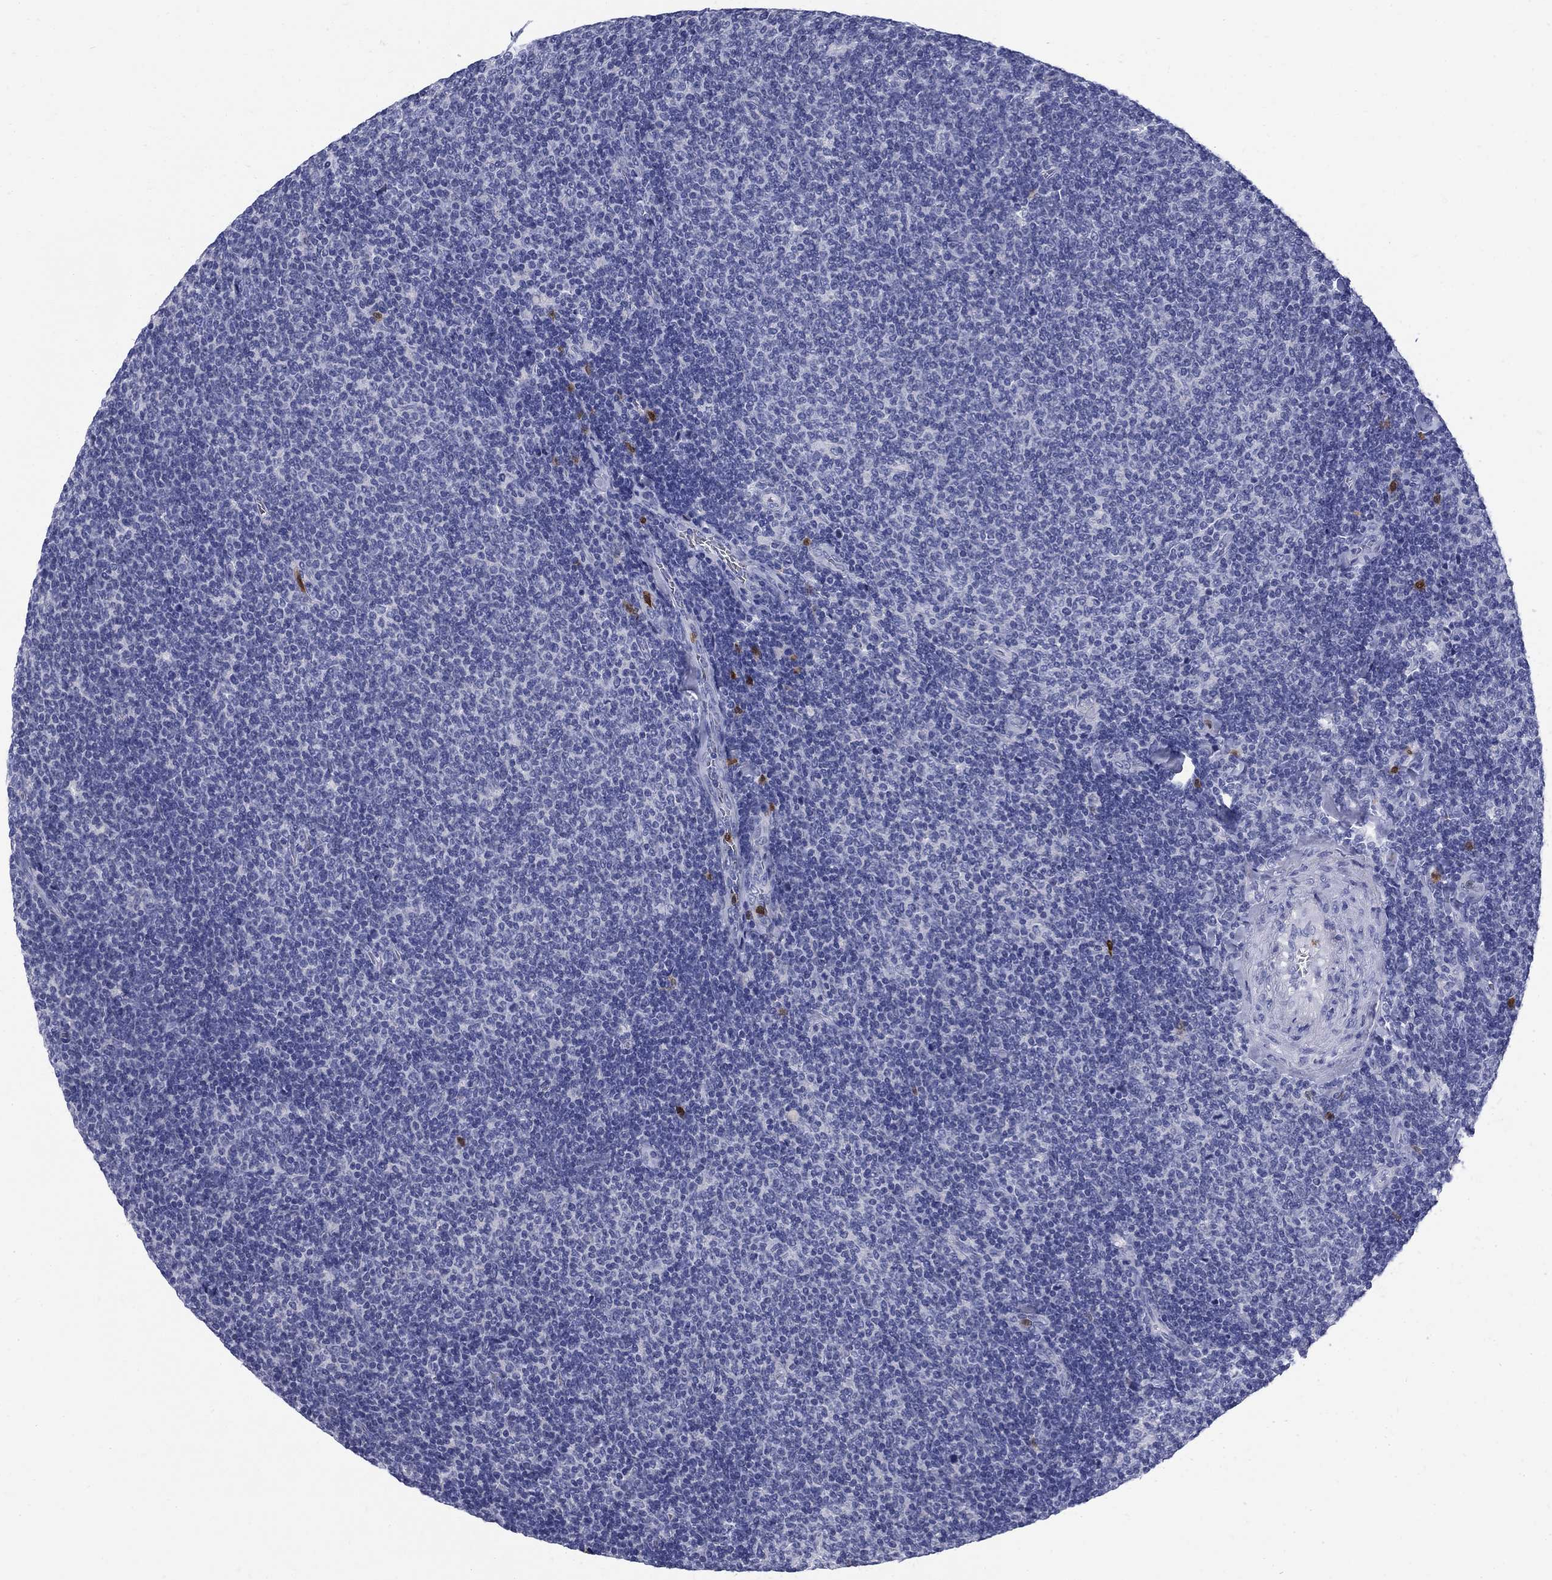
{"staining": {"intensity": "negative", "quantity": "none", "location": "none"}, "tissue": "lymphoma", "cell_type": "Tumor cells", "image_type": "cancer", "snomed": [{"axis": "morphology", "description": "Malignant lymphoma, non-Hodgkin's type, Low grade"}, {"axis": "topography", "description": "Lymph node"}], "caption": "IHC photomicrograph of lymphoma stained for a protein (brown), which exhibits no positivity in tumor cells.", "gene": "SERPINB2", "patient": {"sex": "male", "age": 52}}